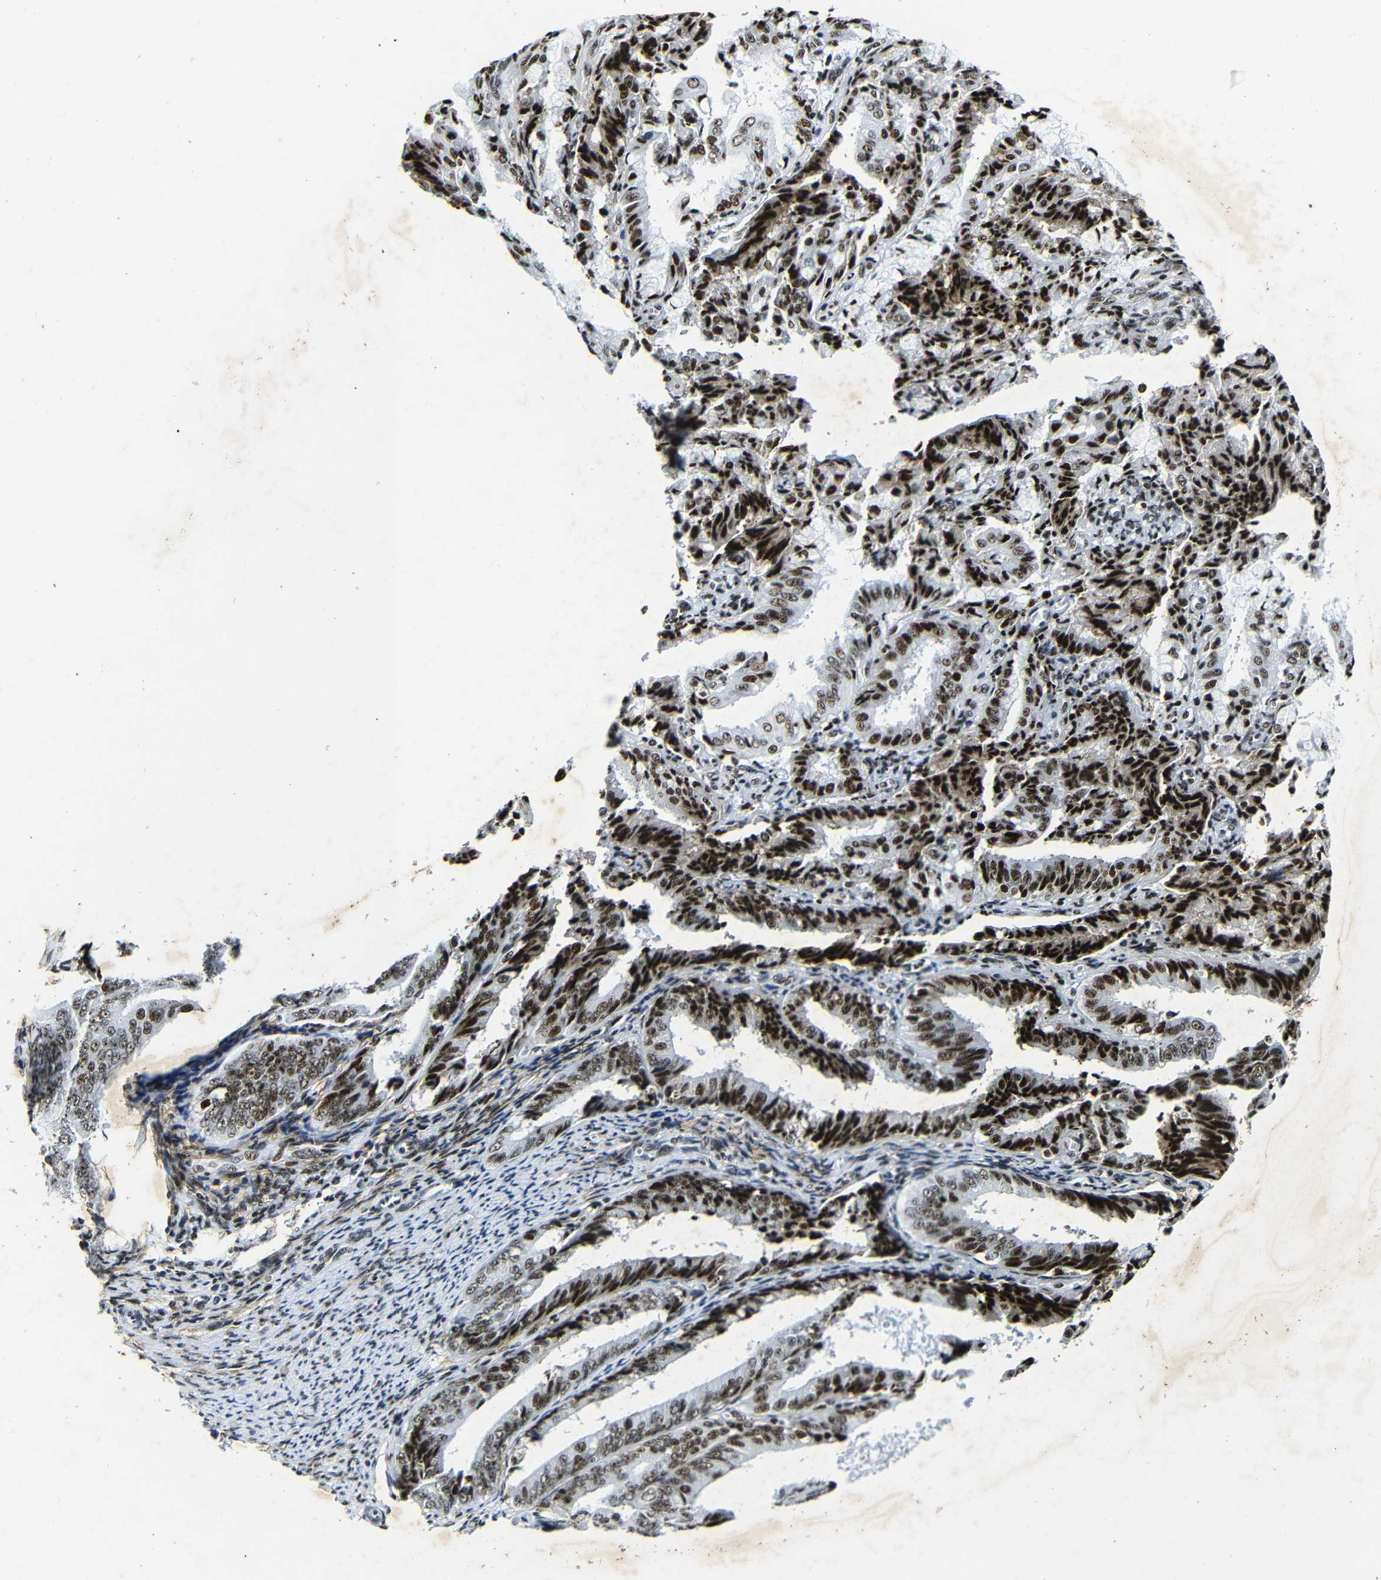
{"staining": {"intensity": "strong", "quantity": ">75%", "location": "nuclear"}, "tissue": "endometrial cancer", "cell_type": "Tumor cells", "image_type": "cancer", "snomed": [{"axis": "morphology", "description": "Adenocarcinoma, NOS"}, {"axis": "topography", "description": "Endometrium"}], "caption": "High-magnification brightfield microscopy of adenocarcinoma (endometrial) stained with DAB (3,3'-diaminobenzidine) (brown) and counterstained with hematoxylin (blue). tumor cells exhibit strong nuclear expression is seen in about>75% of cells. (Stains: DAB in brown, nuclei in blue, Microscopy: brightfield microscopy at high magnification).", "gene": "SRSF1", "patient": {"sex": "female", "age": 63}}